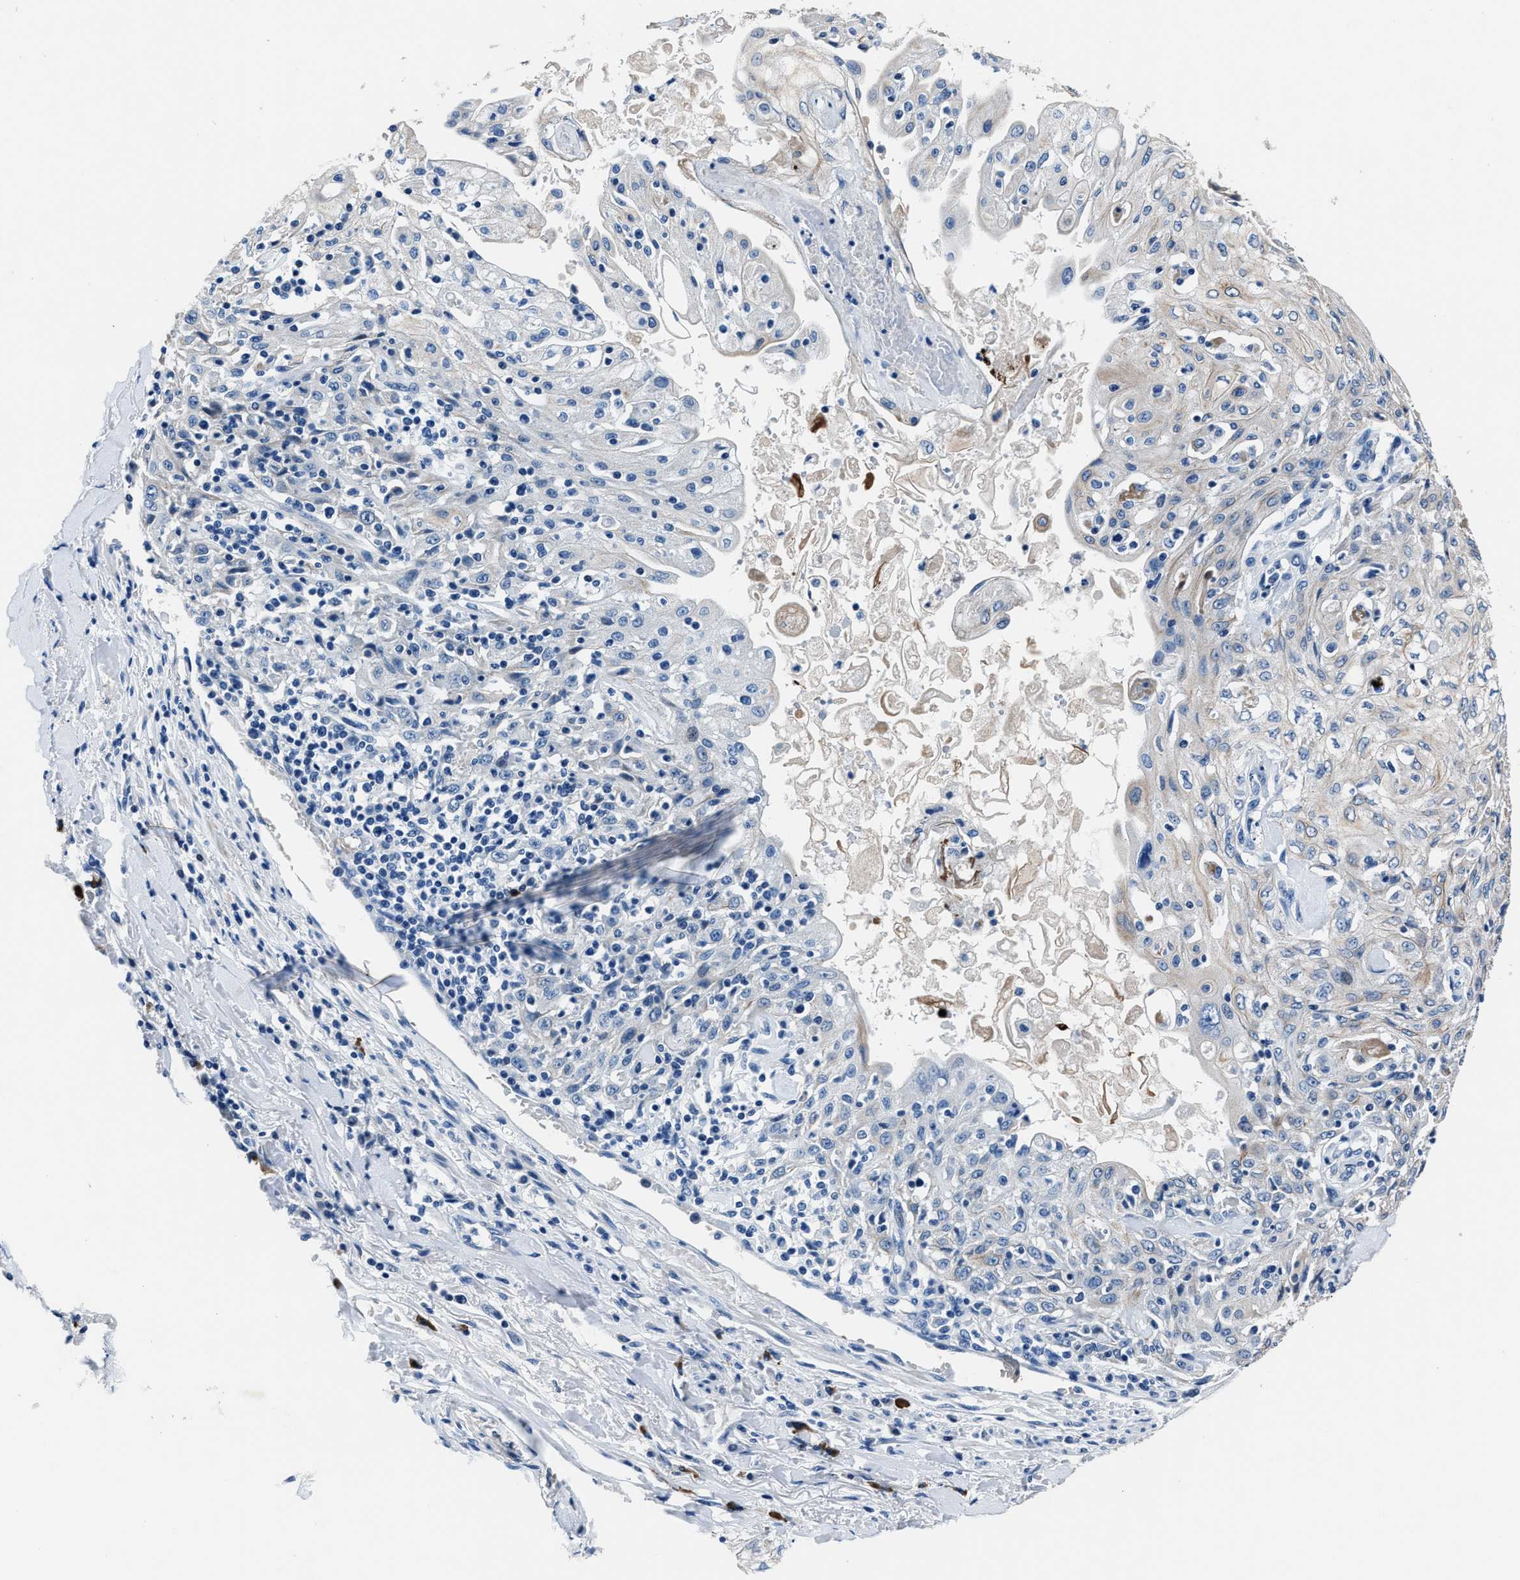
{"staining": {"intensity": "negative", "quantity": "none", "location": "none"}, "tissue": "skin cancer", "cell_type": "Tumor cells", "image_type": "cancer", "snomed": [{"axis": "morphology", "description": "Squamous cell carcinoma, NOS"}, {"axis": "morphology", "description": "Squamous cell carcinoma, metastatic, NOS"}, {"axis": "topography", "description": "Skin"}, {"axis": "topography", "description": "Lymph node"}], "caption": "Immunohistochemistry histopathology image of neoplastic tissue: skin metastatic squamous cell carcinoma stained with DAB (3,3'-diaminobenzidine) demonstrates no significant protein expression in tumor cells.", "gene": "NACAD", "patient": {"sex": "male", "age": 75}}